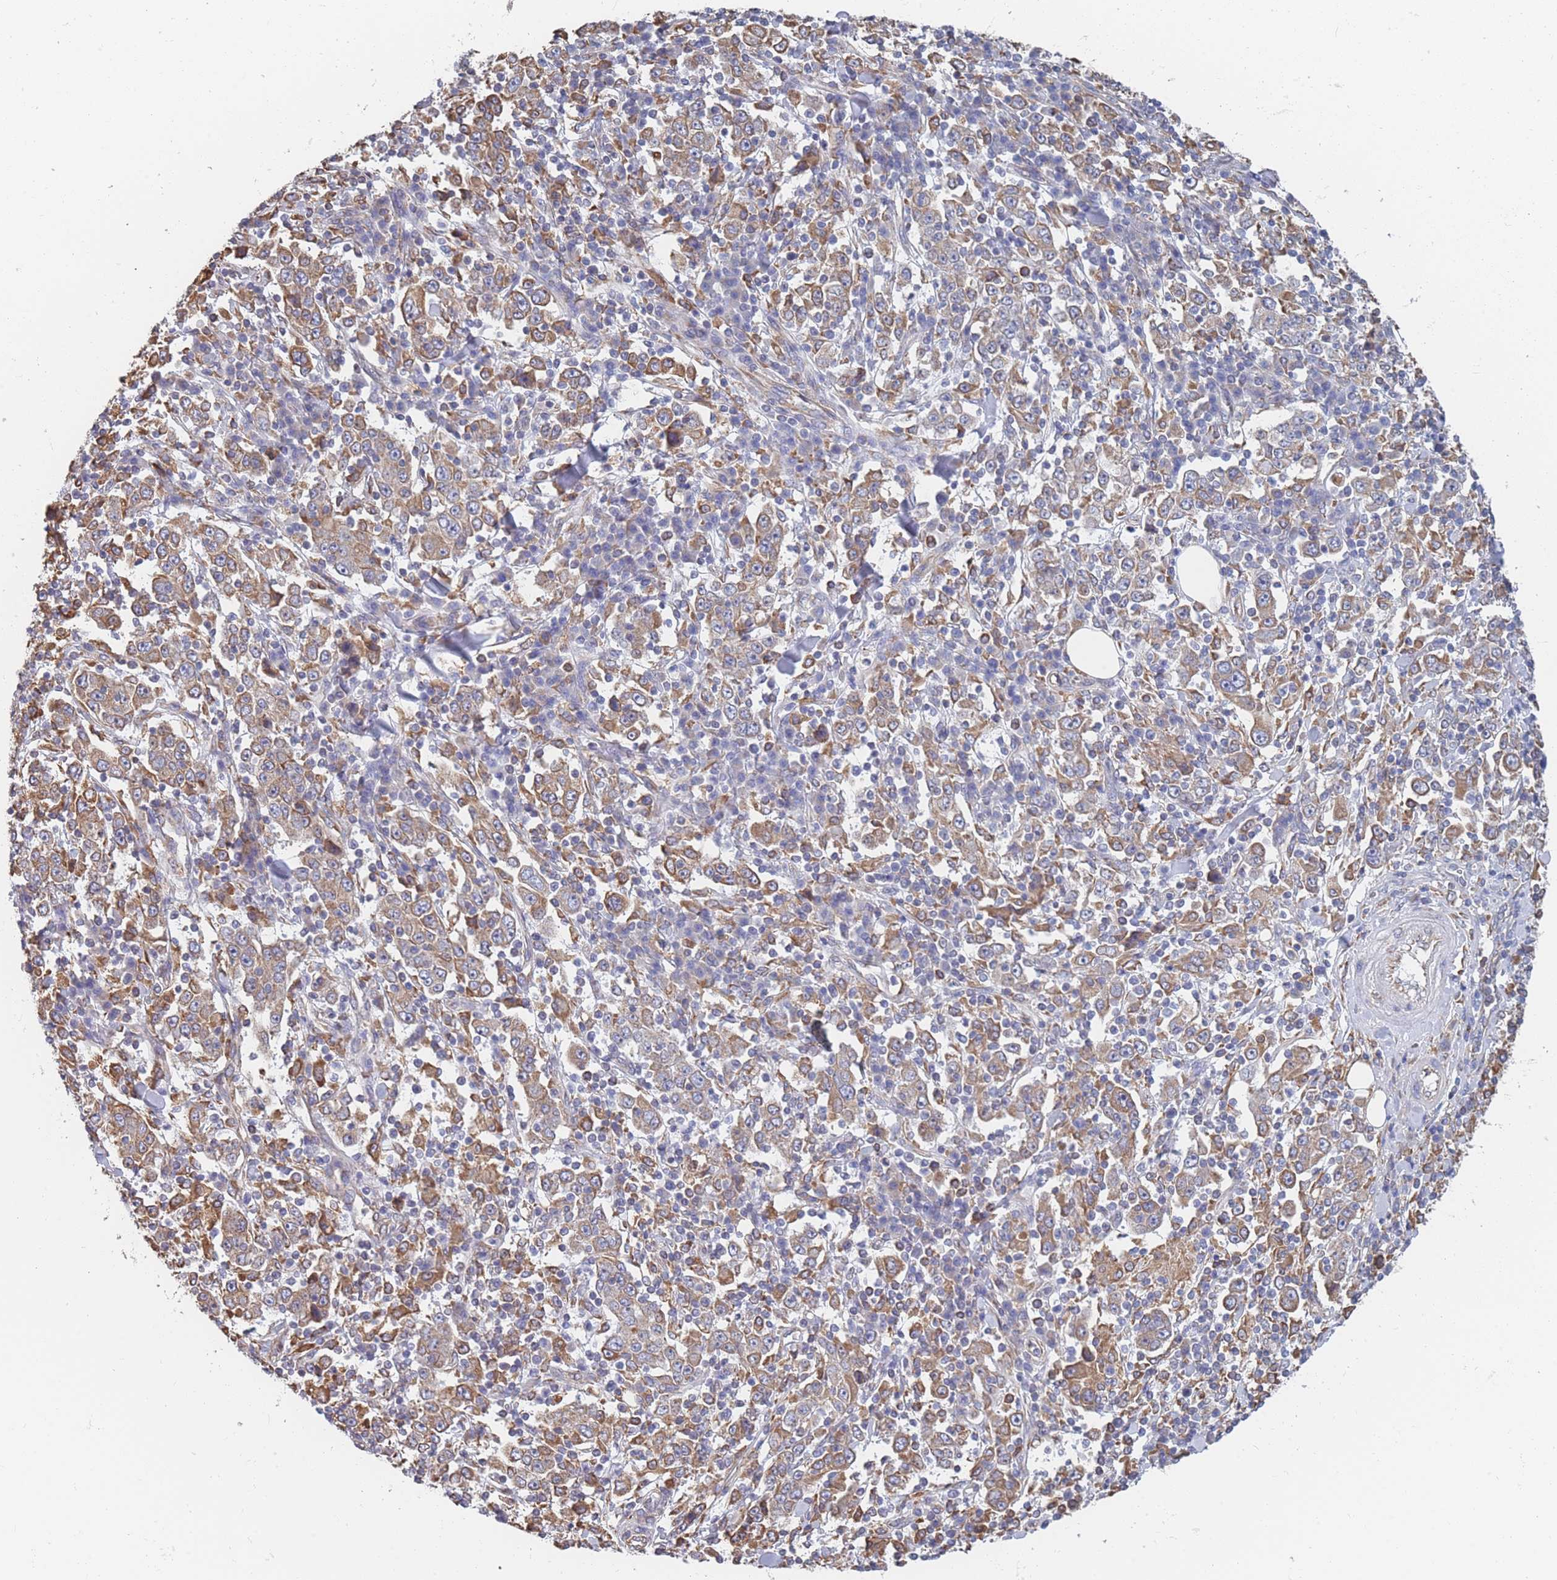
{"staining": {"intensity": "moderate", "quantity": "25%-75%", "location": "cytoplasmic/membranous"}, "tissue": "stomach cancer", "cell_type": "Tumor cells", "image_type": "cancer", "snomed": [{"axis": "morphology", "description": "Normal tissue, NOS"}, {"axis": "morphology", "description": "Adenocarcinoma, NOS"}, {"axis": "topography", "description": "Stomach, upper"}, {"axis": "topography", "description": "Stomach"}], "caption": "This is an image of immunohistochemistry staining of stomach cancer, which shows moderate expression in the cytoplasmic/membranous of tumor cells.", "gene": "OR7C2", "patient": {"sex": "male", "age": 59}}